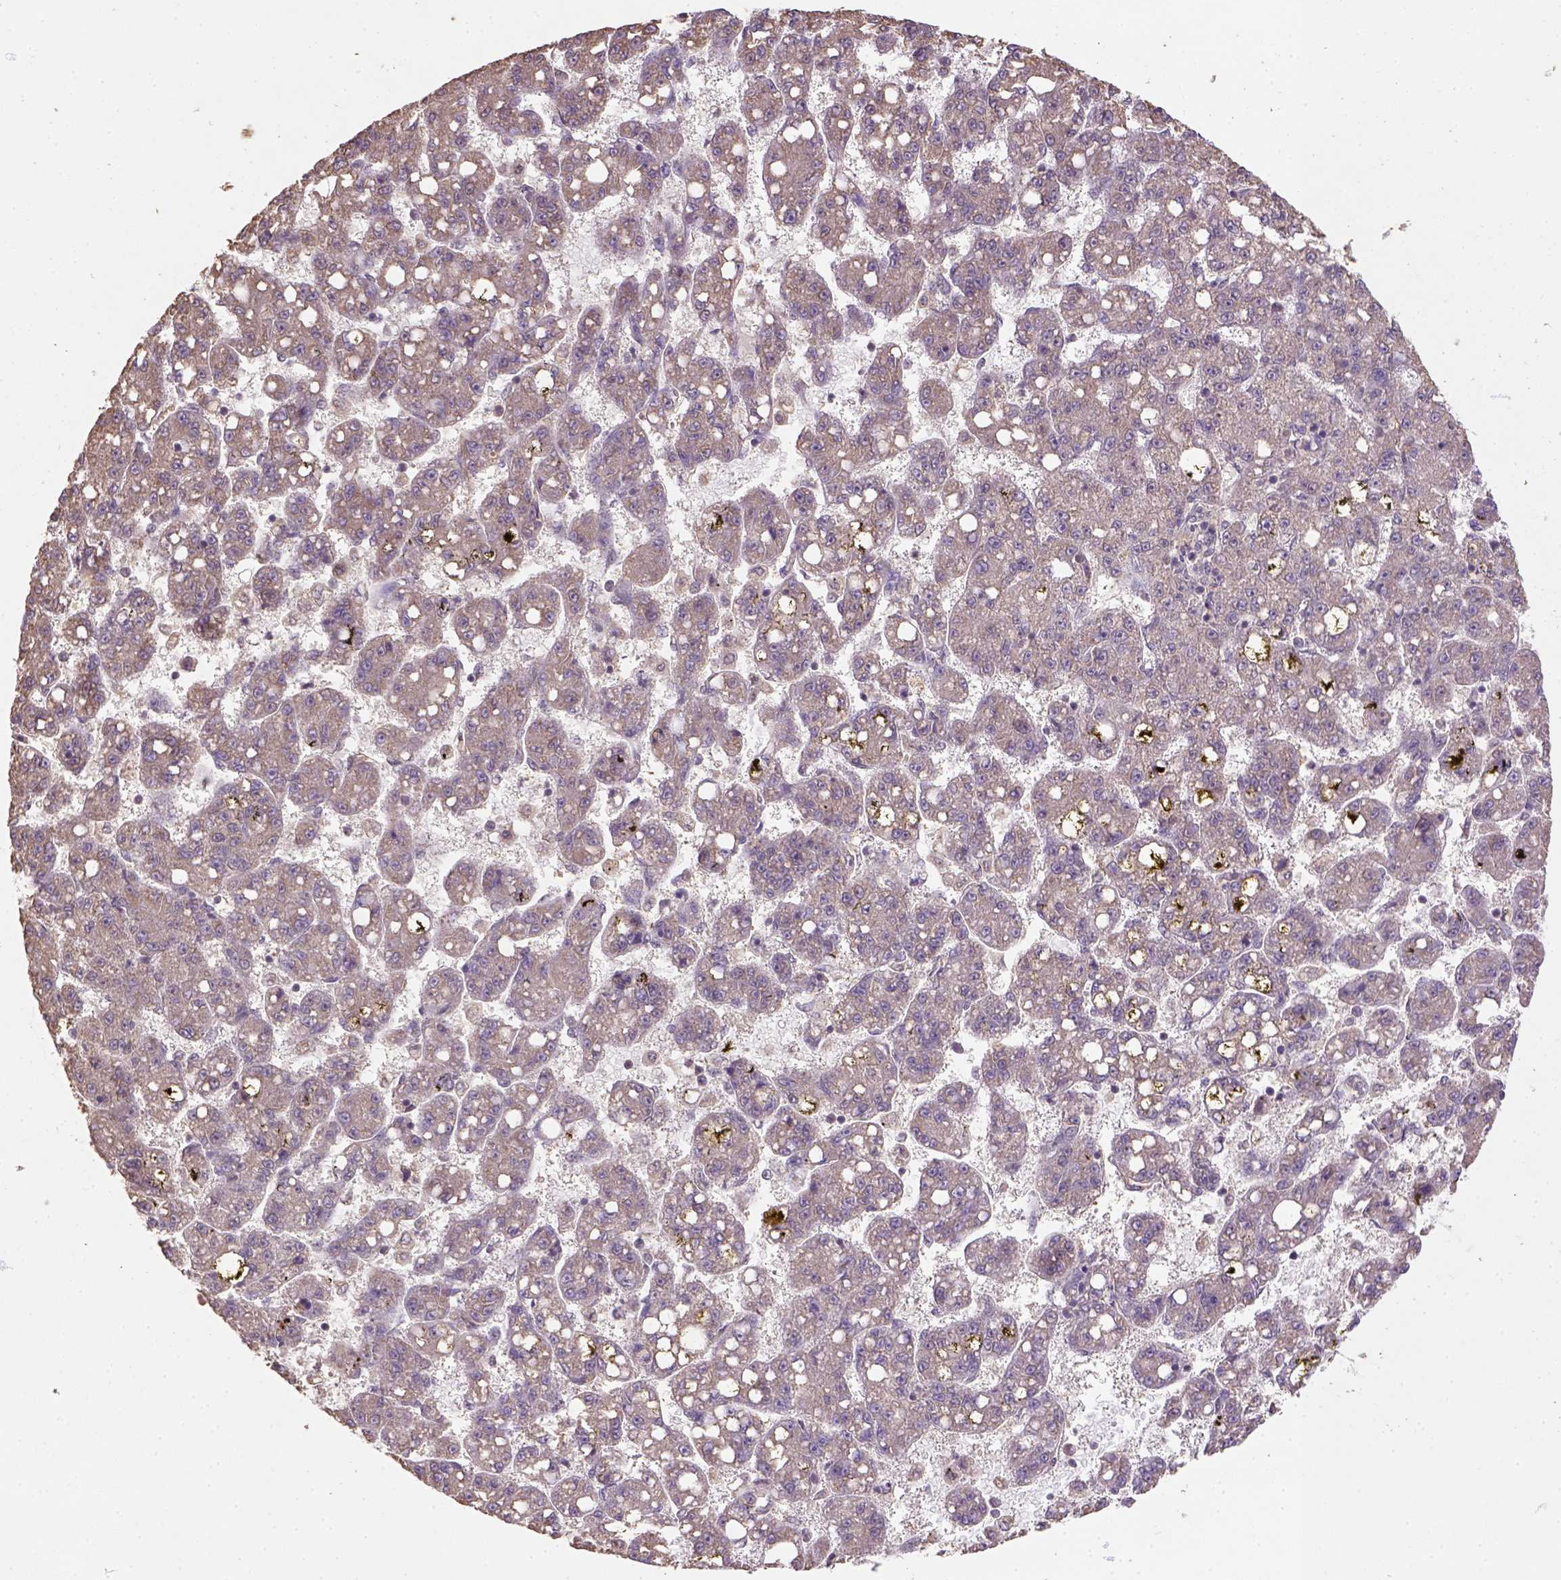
{"staining": {"intensity": "moderate", "quantity": ">75%", "location": "cytoplasmic/membranous"}, "tissue": "liver cancer", "cell_type": "Tumor cells", "image_type": "cancer", "snomed": [{"axis": "morphology", "description": "Carcinoma, Hepatocellular, NOS"}, {"axis": "topography", "description": "Liver"}], "caption": "Immunohistochemical staining of liver cancer (hepatocellular carcinoma) displays moderate cytoplasmic/membranous protein staining in about >75% of tumor cells.", "gene": "NUDT10", "patient": {"sex": "female", "age": 65}}